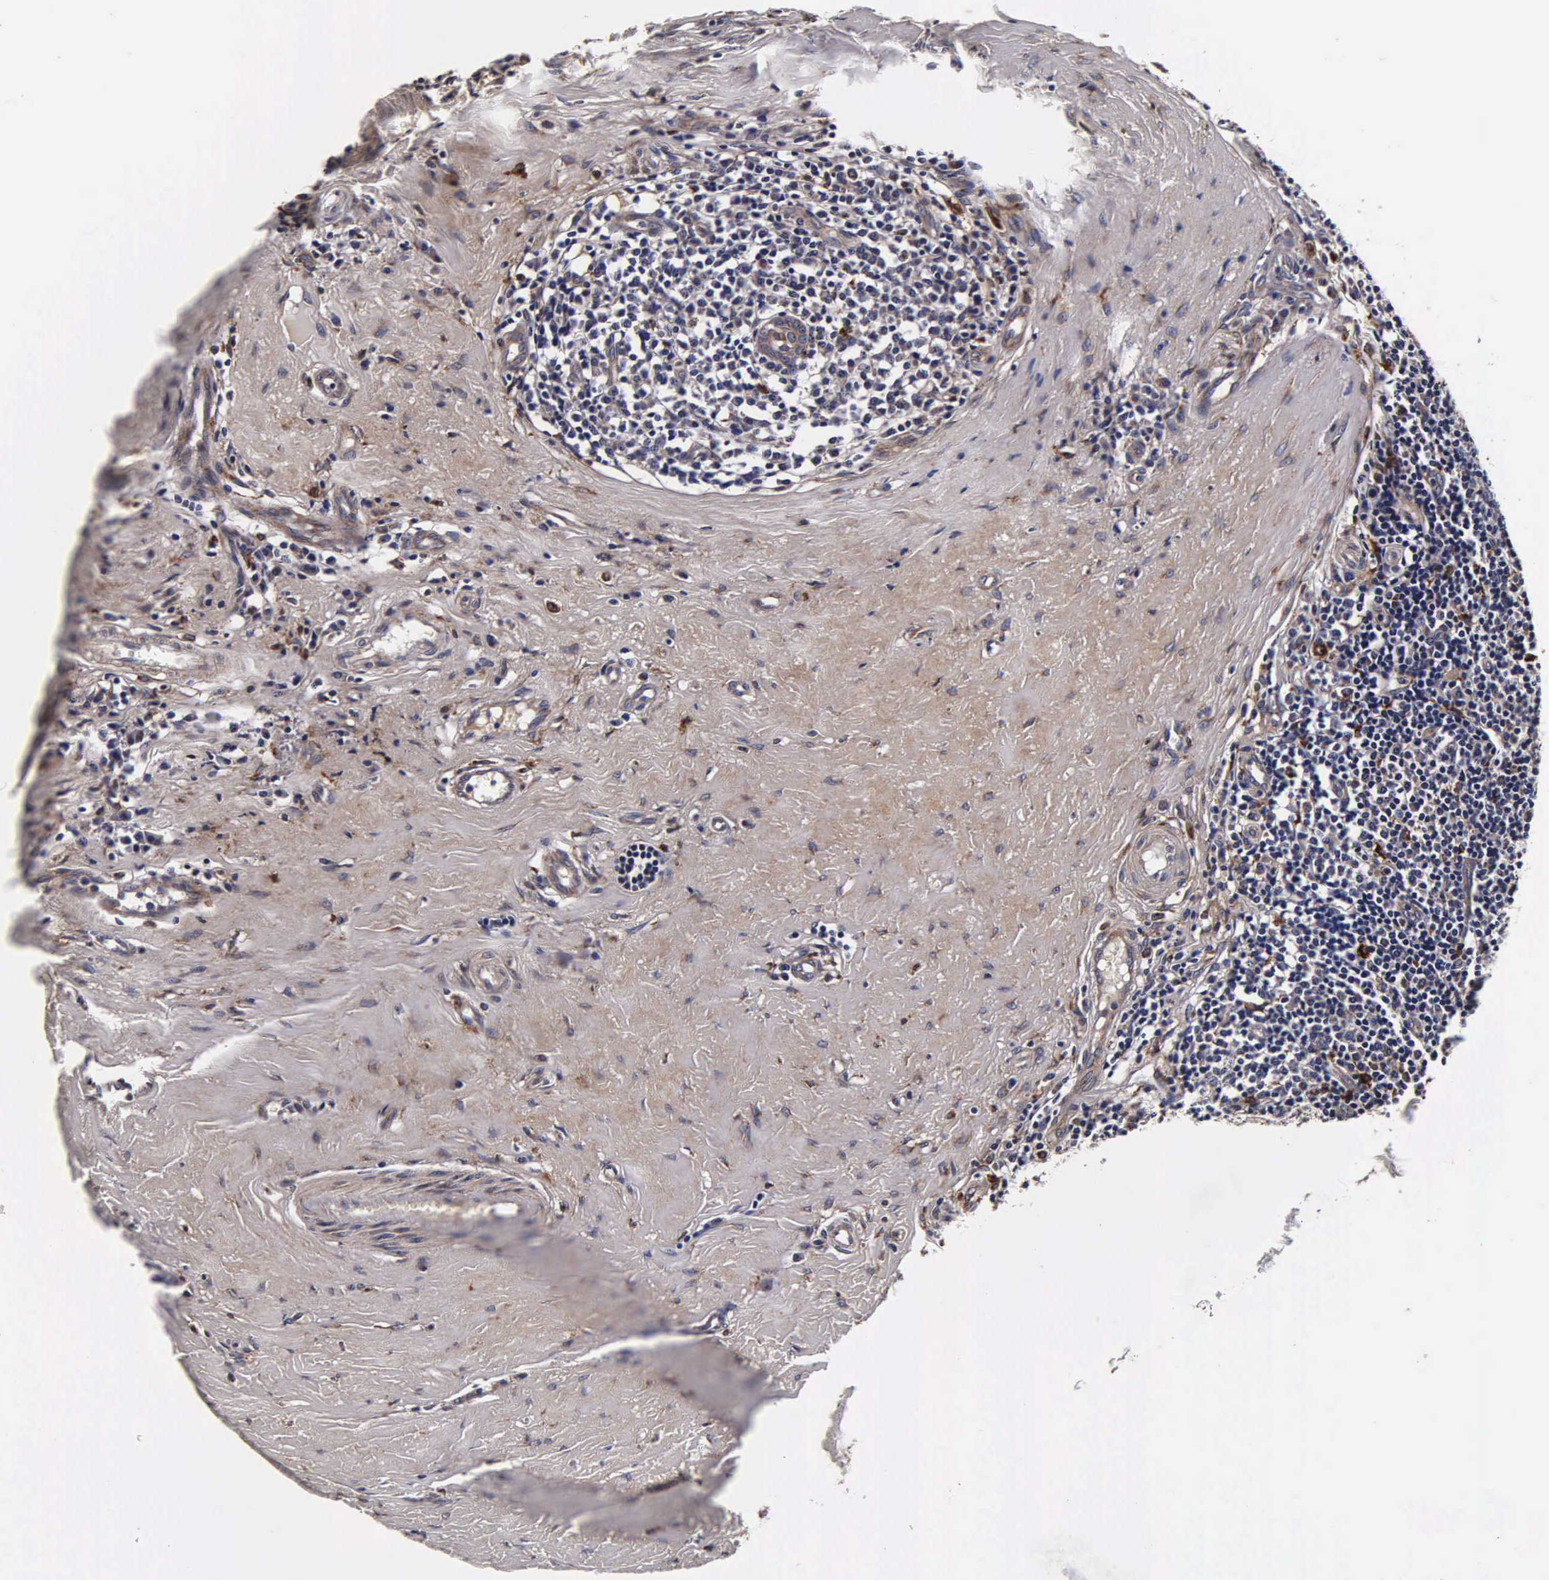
{"staining": {"intensity": "negative", "quantity": "none", "location": "none"}, "tissue": "tonsil", "cell_type": "Germinal center cells", "image_type": "normal", "snomed": [{"axis": "morphology", "description": "Normal tissue, NOS"}, {"axis": "topography", "description": "Tonsil"}], "caption": "This is a micrograph of IHC staining of benign tonsil, which shows no expression in germinal center cells. (Brightfield microscopy of DAB IHC at high magnification).", "gene": "CST3", "patient": {"sex": "female", "age": 41}}